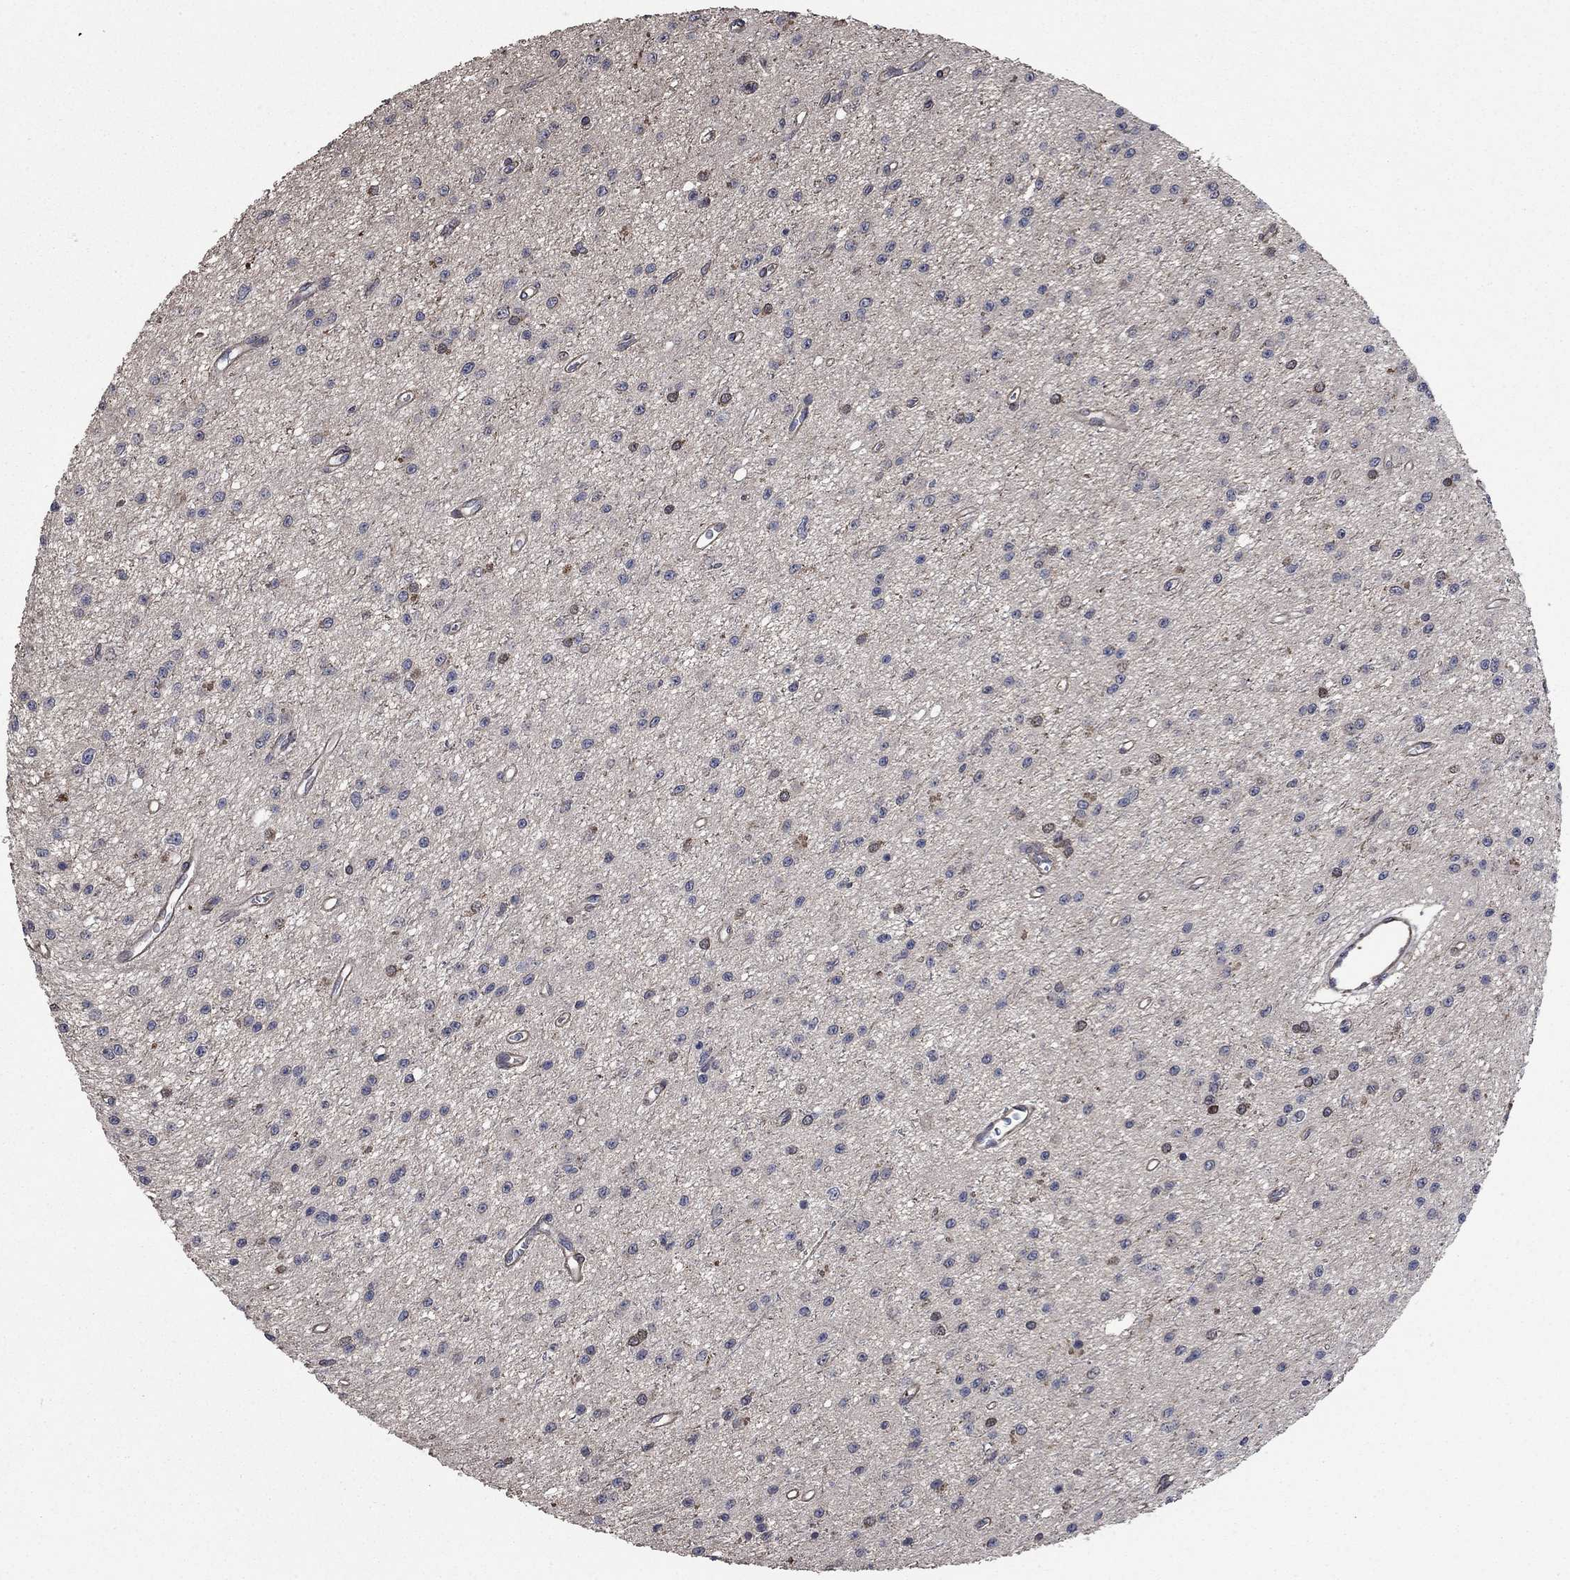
{"staining": {"intensity": "moderate", "quantity": "<25%", "location": "cytoplasmic/membranous"}, "tissue": "glioma", "cell_type": "Tumor cells", "image_type": "cancer", "snomed": [{"axis": "morphology", "description": "Glioma, malignant, Low grade"}, {"axis": "topography", "description": "Brain"}], "caption": "Immunohistochemical staining of human glioma displays moderate cytoplasmic/membranous protein positivity in about <25% of tumor cells.", "gene": "PDE3A", "patient": {"sex": "female", "age": 45}}